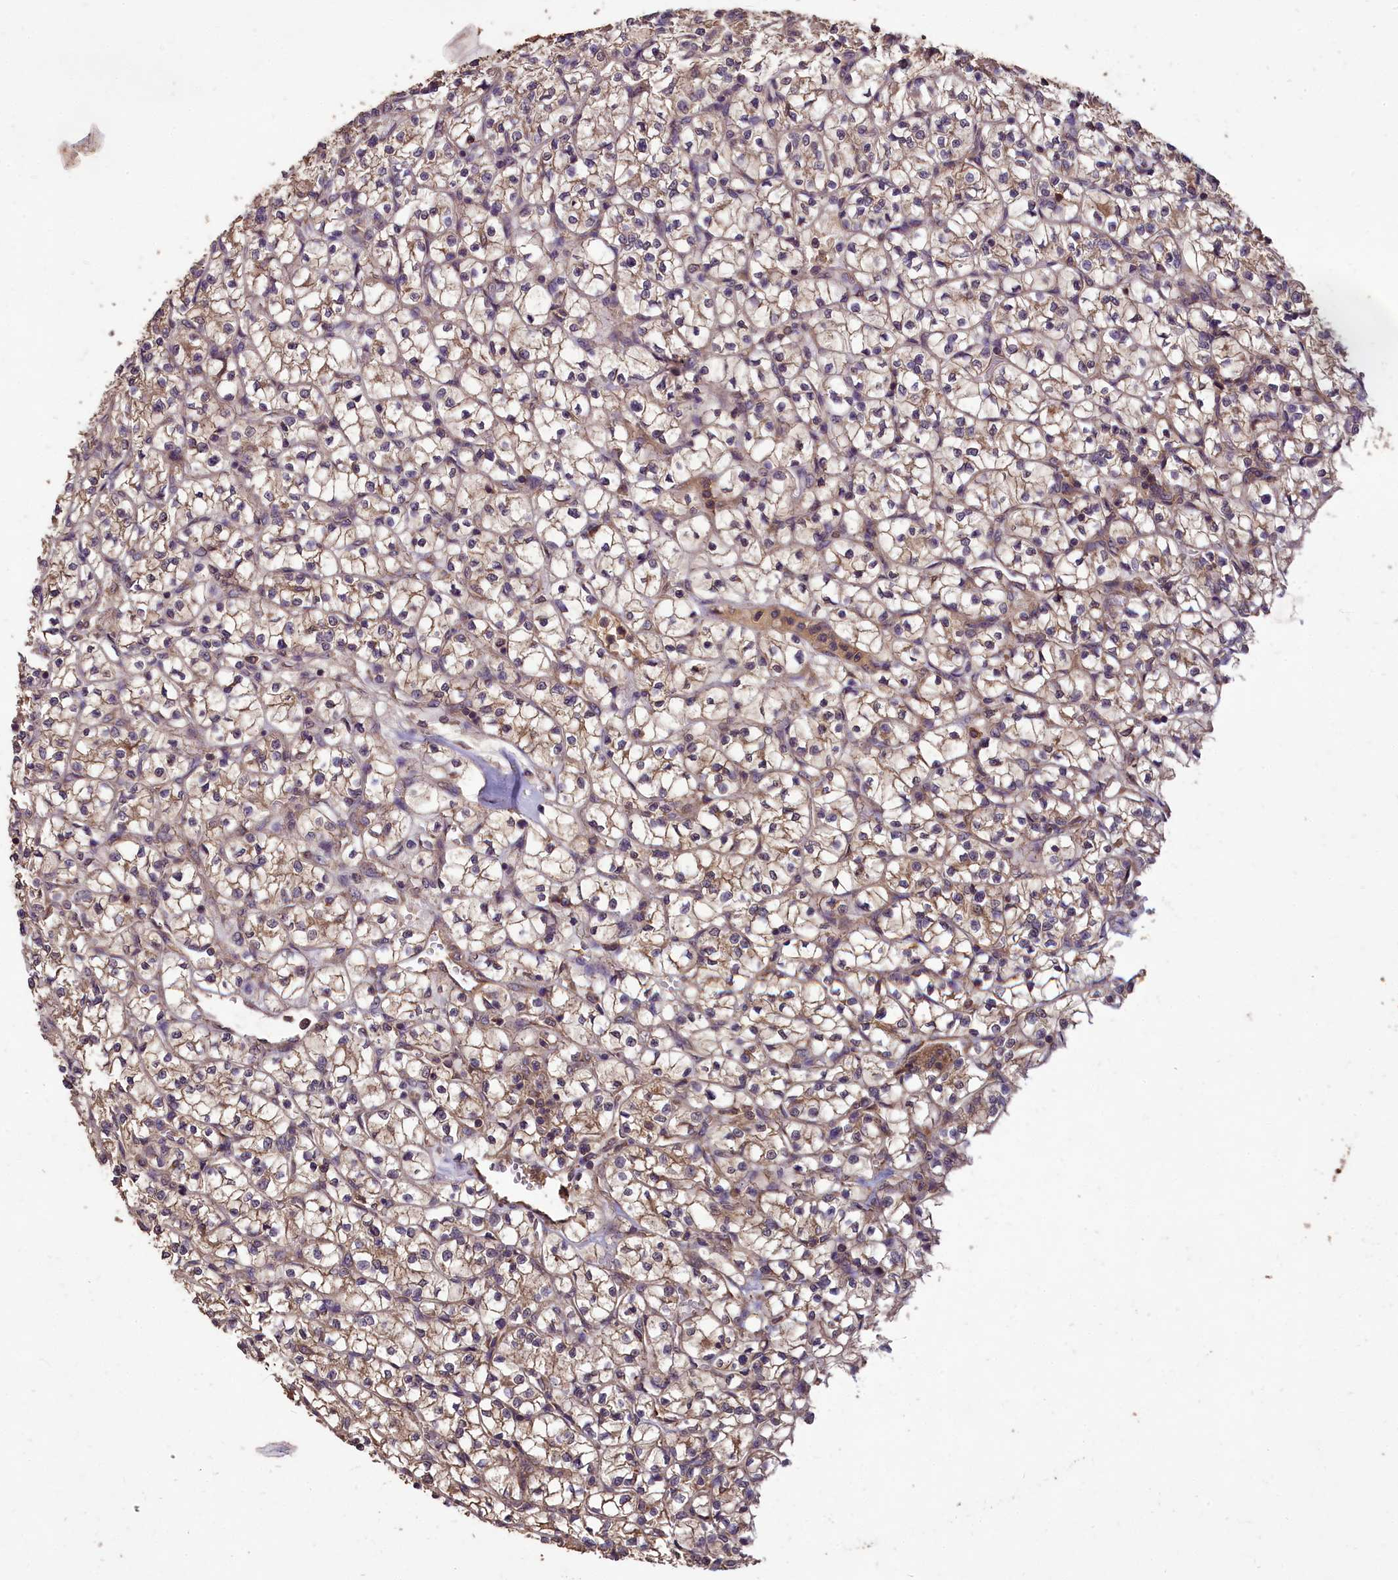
{"staining": {"intensity": "weak", "quantity": "<25%", "location": "cytoplasmic/membranous"}, "tissue": "renal cancer", "cell_type": "Tumor cells", "image_type": "cancer", "snomed": [{"axis": "morphology", "description": "Adenocarcinoma, NOS"}, {"axis": "topography", "description": "Kidney"}], "caption": "High power microscopy photomicrograph of an IHC photomicrograph of renal adenocarcinoma, revealing no significant staining in tumor cells.", "gene": "TTLL10", "patient": {"sex": "female", "age": 64}}